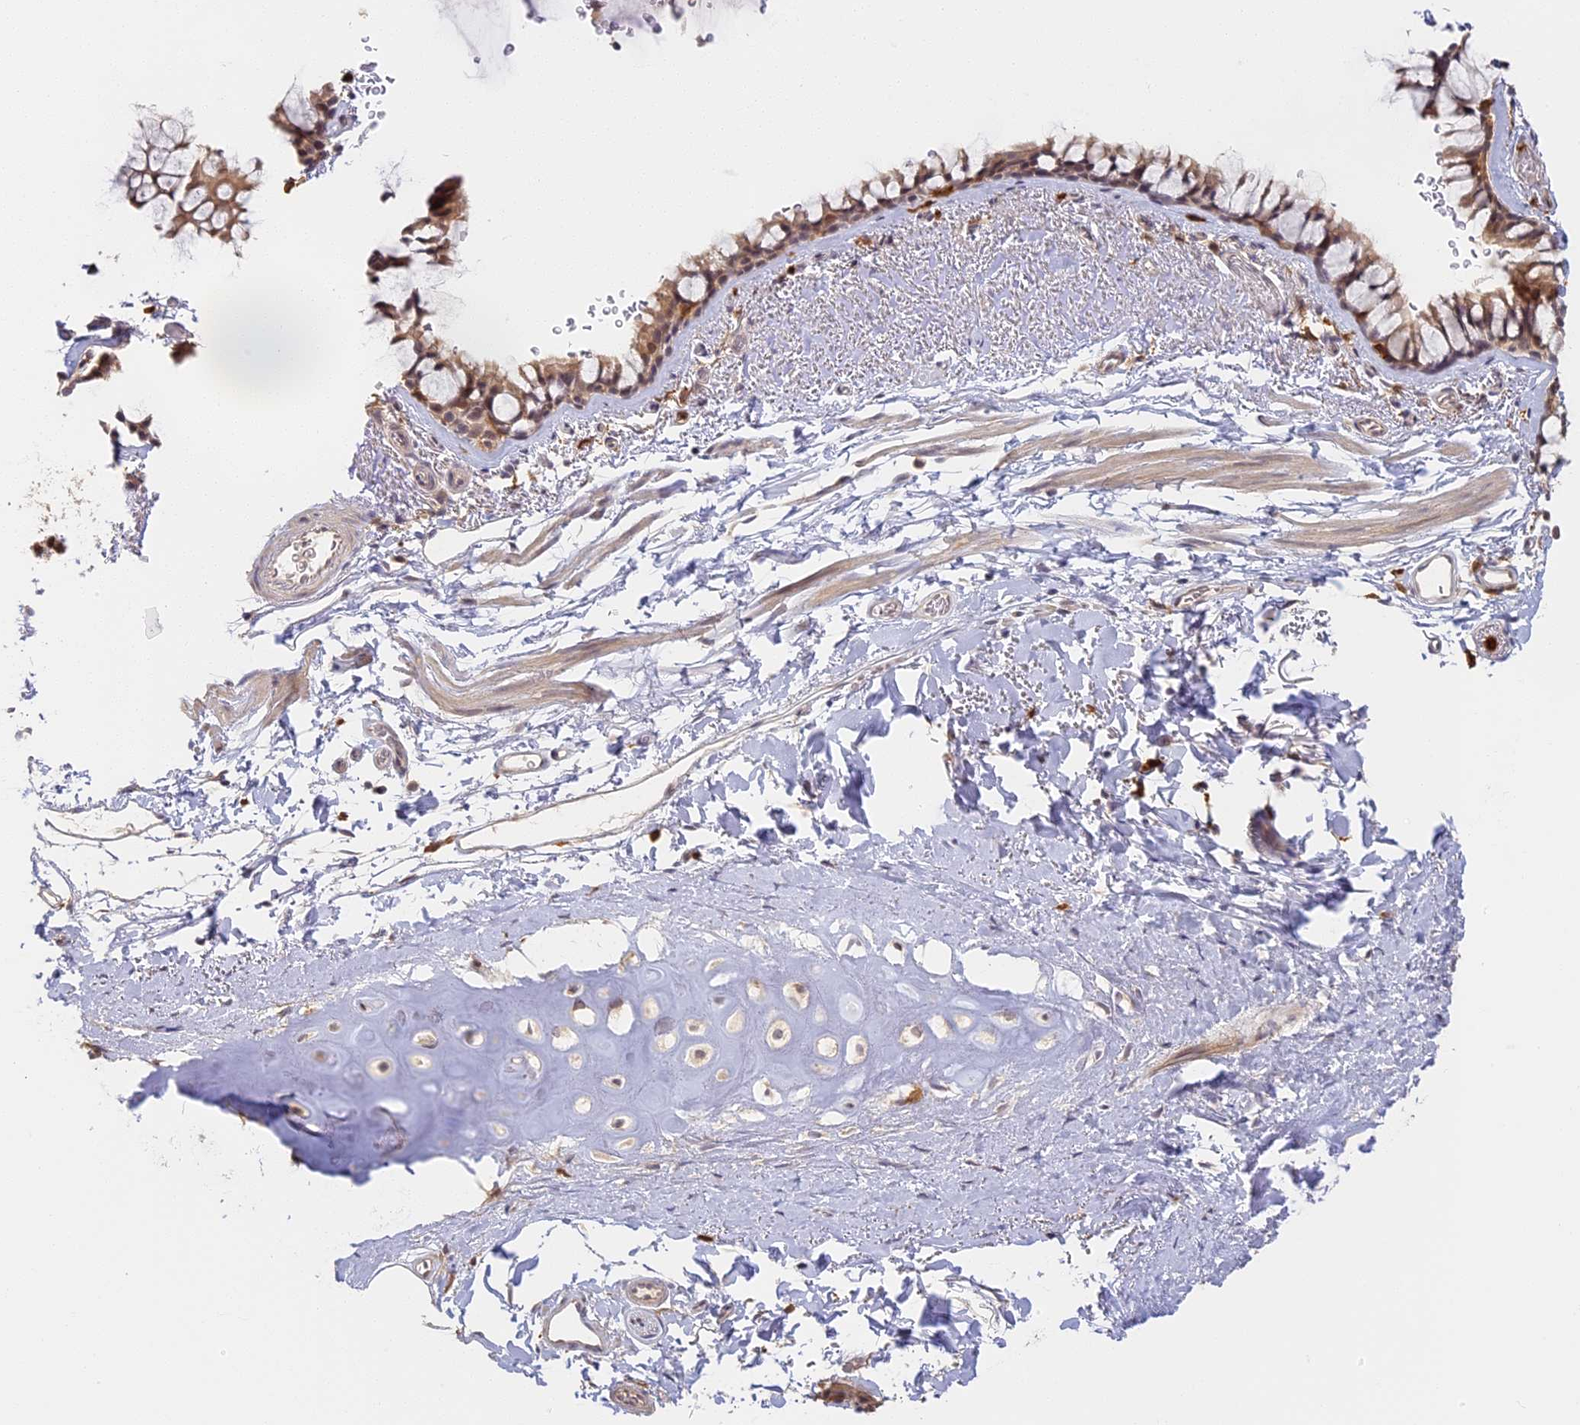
{"staining": {"intensity": "moderate", "quantity": ">75%", "location": "cytoplasmic/membranous"}, "tissue": "bronchus", "cell_type": "Respiratory epithelial cells", "image_type": "normal", "snomed": [{"axis": "morphology", "description": "Normal tissue, NOS"}, {"axis": "topography", "description": "Bronchus"}], "caption": "Benign bronchus displays moderate cytoplasmic/membranous staining in about >75% of respiratory epithelial cells.", "gene": "NCF4", "patient": {"sex": "male", "age": 65}}